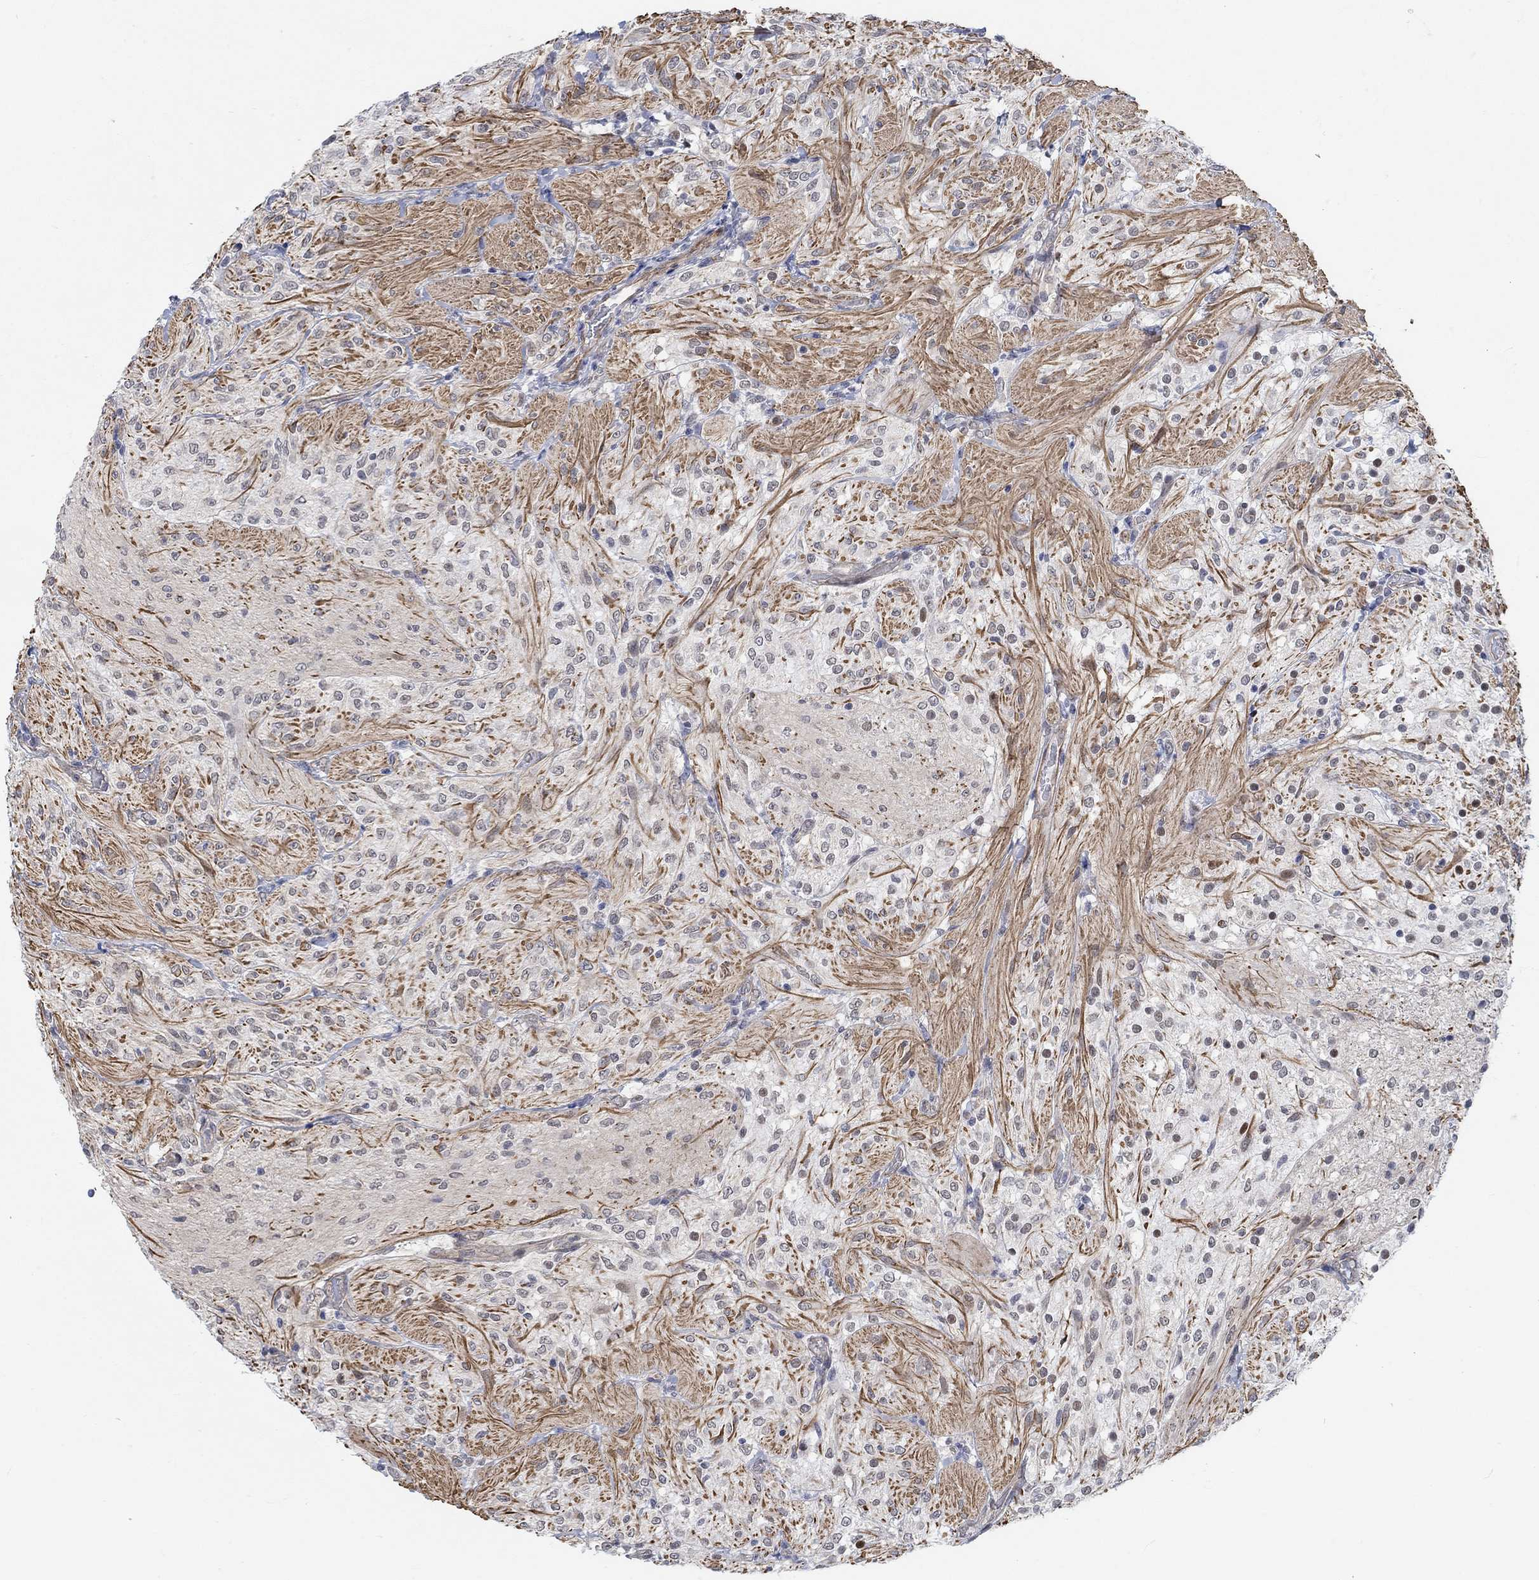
{"staining": {"intensity": "negative", "quantity": "none", "location": "none"}, "tissue": "glioma", "cell_type": "Tumor cells", "image_type": "cancer", "snomed": [{"axis": "morphology", "description": "Glioma, malignant, Low grade"}, {"axis": "topography", "description": "Brain"}], "caption": "This is an immunohistochemistry micrograph of glioma. There is no expression in tumor cells.", "gene": "KCNH8", "patient": {"sex": "male", "age": 3}}